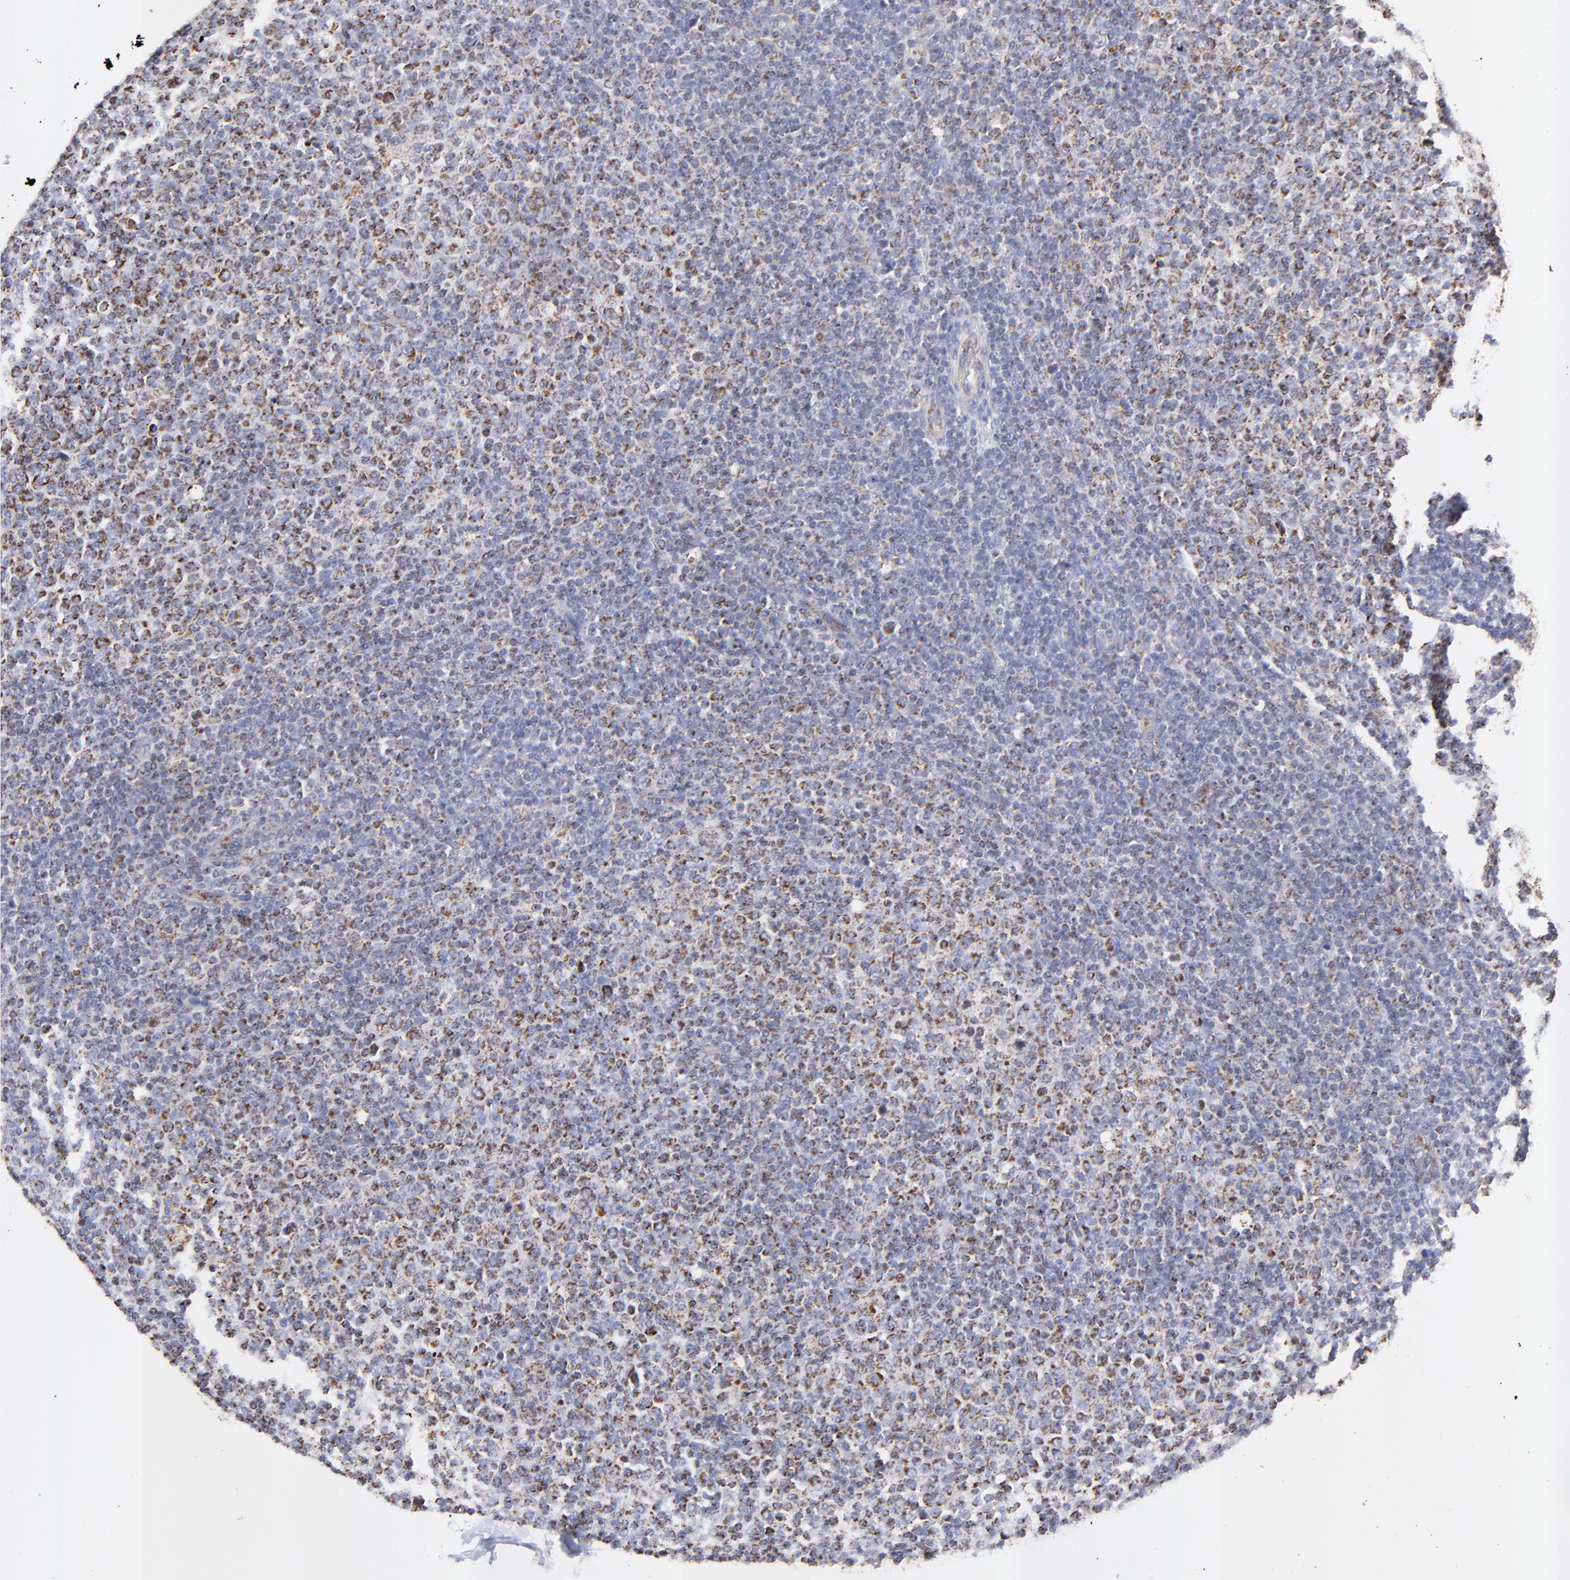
{"staining": {"intensity": "weak", "quantity": "25%-75%", "location": "cytoplasmic/membranous"}, "tissue": "lymphoma", "cell_type": "Tumor cells", "image_type": "cancer", "snomed": [{"axis": "morphology", "description": "Malignant lymphoma, non-Hodgkin's type, Low grade"}, {"axis": "topography", "description": "Lymph node"}], "caption": "Immunohistochemistry (IHC) histopathology image of human malignant lymphoma, non-Hodgkin's type (low-grade) stained for a protein (brown), which demonstrates low levels of weak cytoplasmic/membranous positivity in approximately 25%-75% of tumor cells.", "gene": "COX4I1", "patient": {"sex": "male", "age": 70}}